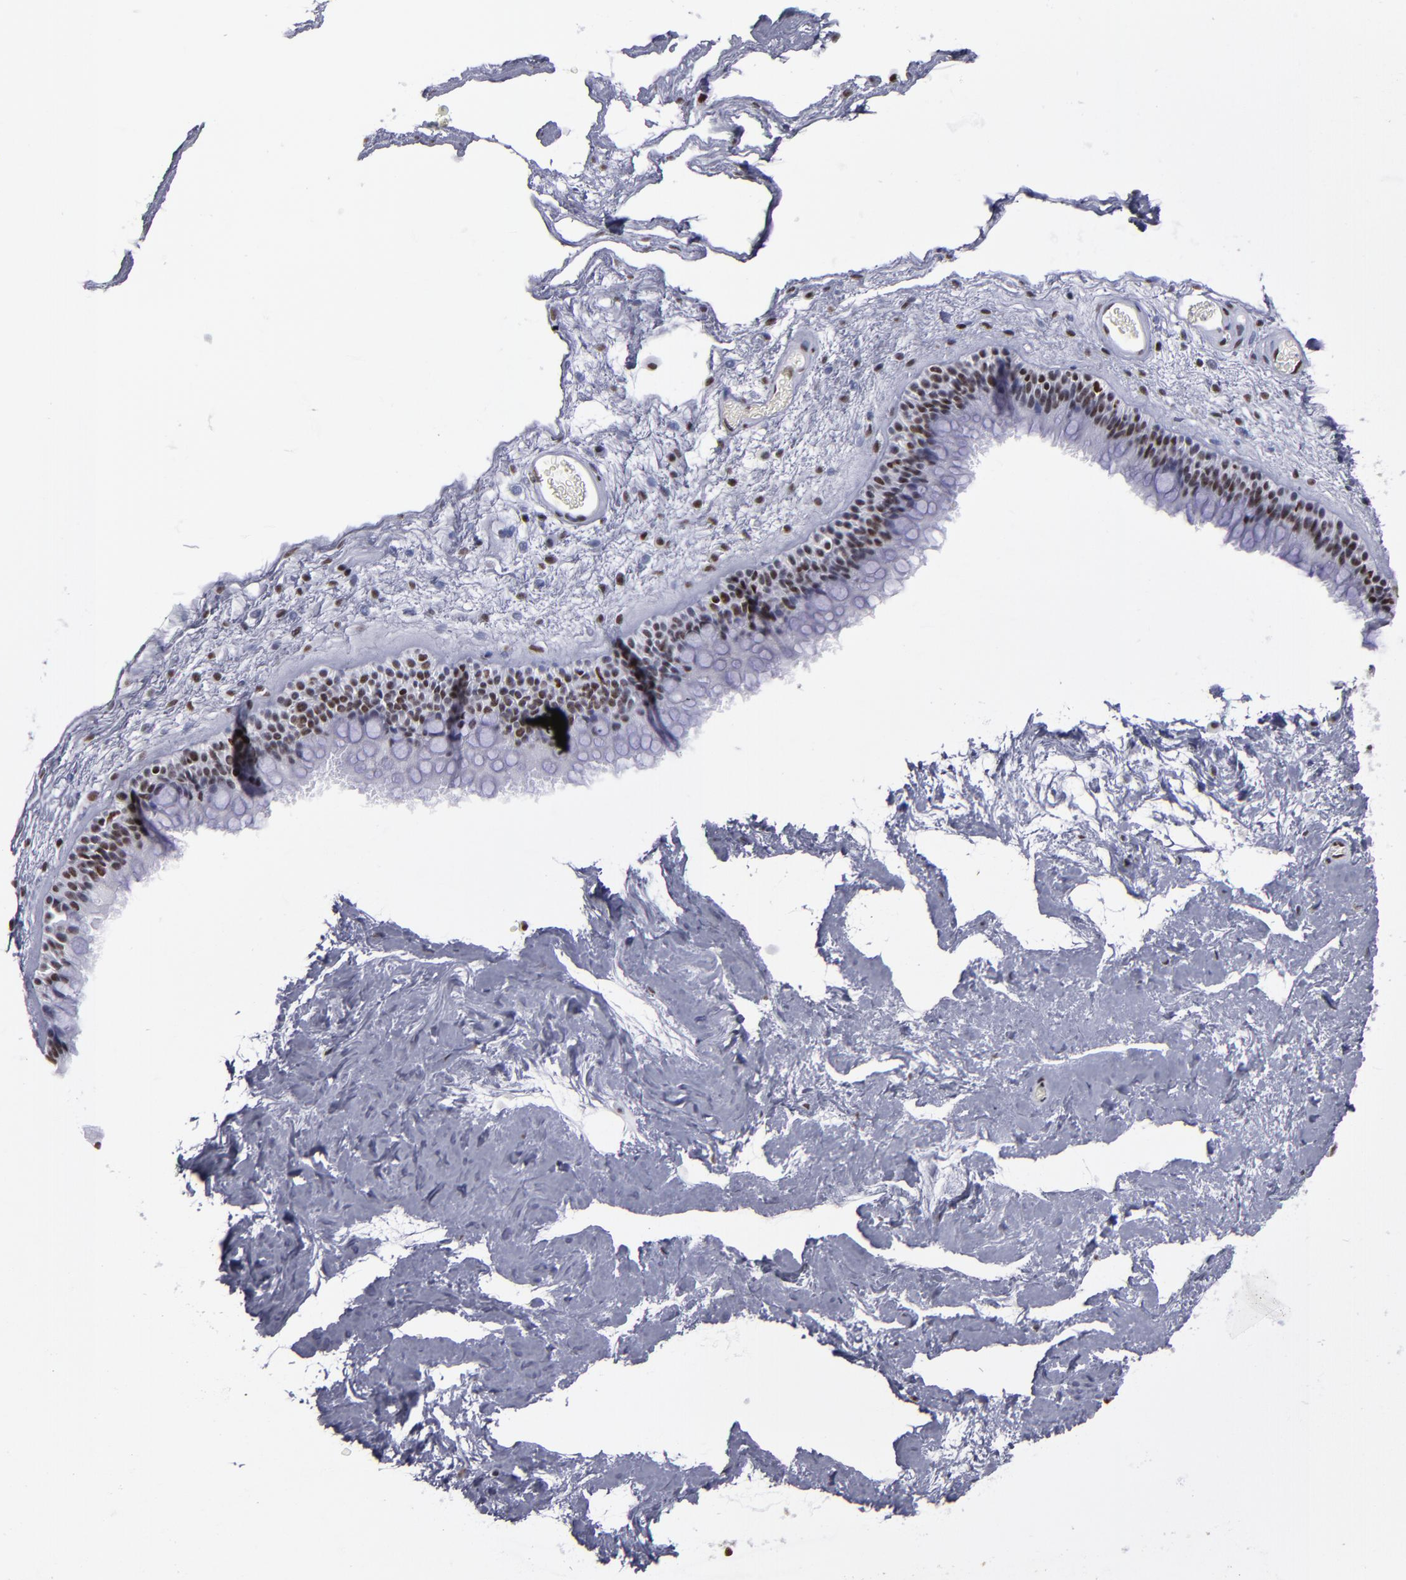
{"staining": {"intensity": "moderate", "quantity": ">75%", "location": "nuclear"}, "tissue": "nasopharynx", "cell_type": "Respiratory epithelial cells", "image_type": "normal", "snomed": [{"axis": "morphology", "description": "Normal tissue, NOS"}, {"axis": "morphology", "description": "Inflammation, NOS"}, {"axis": "topography", "description": "Nasopharynx"}], "caption": "Normal nasopharynx was stained to show a protein in brown. There is medium levels of moderate nuclear positivity in approximately >75% of respiratory epithelial cells.", "gene": "TERF2", "patient": {"sex": "male", "age": 48}}